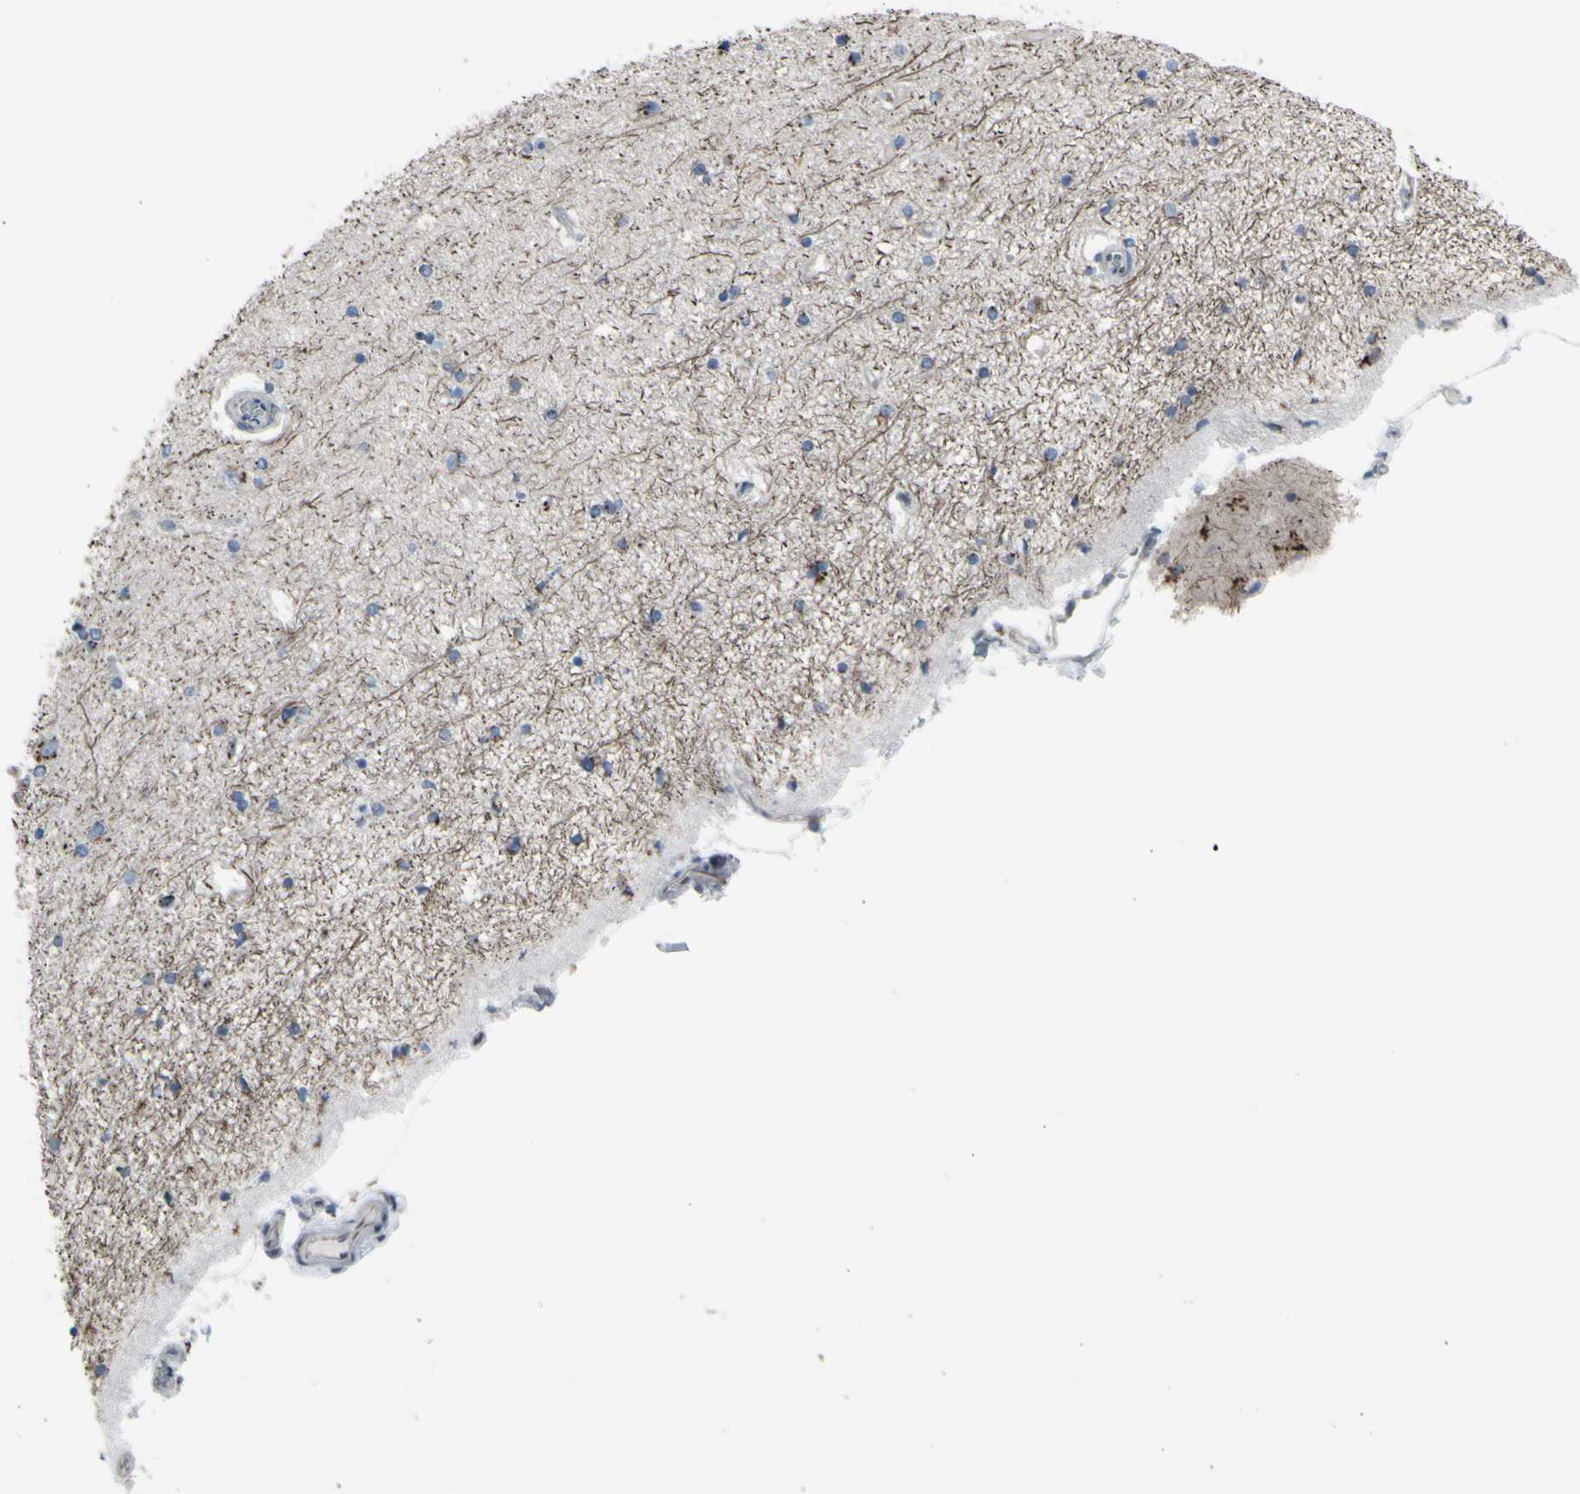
{"staining": {"intensity": "moderate", "quantity": "<25%", "location": "cytoplasmic/membranous"}, "tissue": "hippocampus", "cell_type": "Glial cells", "image_type": "normal", "snomed": [{"axis": "morphology", "description": "Normal tissue, NOS"}, {"axis": "topography", "description": "Hippocampus"}], "caption": "Protein analysis of unremarkable hippocampus reveals moderate cytoplasmic/membranous staining in approximately <25% of glial cells.", "gene": "GLG1", "patient": {"sex": "female", "age": 54}}